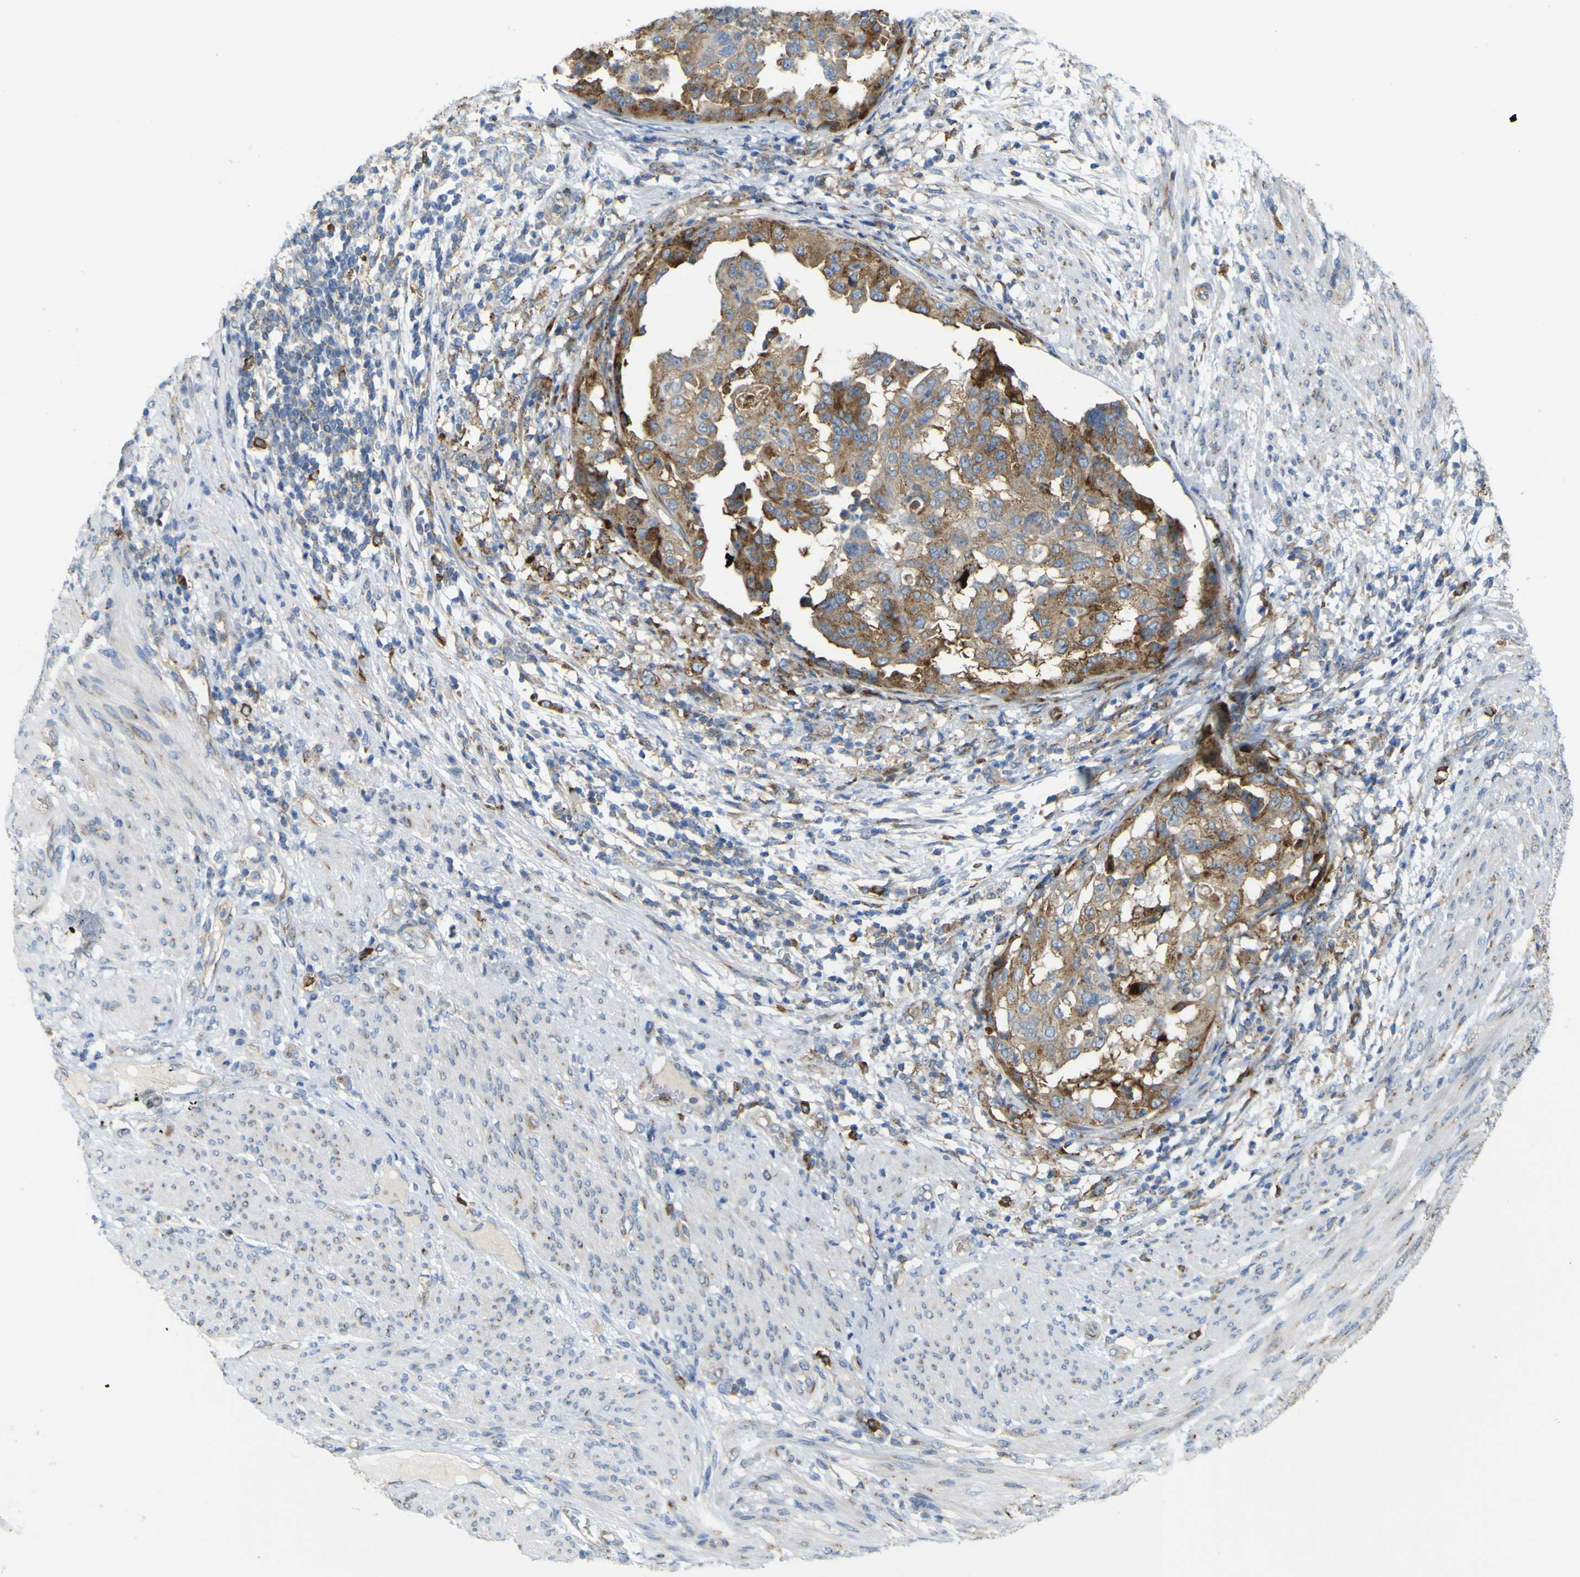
{"staining": {"intensity": "moderate", "quantity": ">75%", "location": "cytoplasmic/membranous"}, "tissue": "endometrial cancer", "cell_type": "Tumor cells", "image_type": "cancer", "snomed": [{"axis": "morphology", "description": "Adenocarcinoma, NOS"}, {"axis": "topography", "description": "Endometrium"}], "caption": "High-power microscopy captured an immunohistochemistry micrograph of endometrial cancer, revealing moderate cytoplasmic/membranous staining in about >75% of tumor cells. (brown staining indicates protein expression, while blue staining denotes nuclei).", "gene": "IGF2R", "patient": {"sex": "female", "age": 85}}